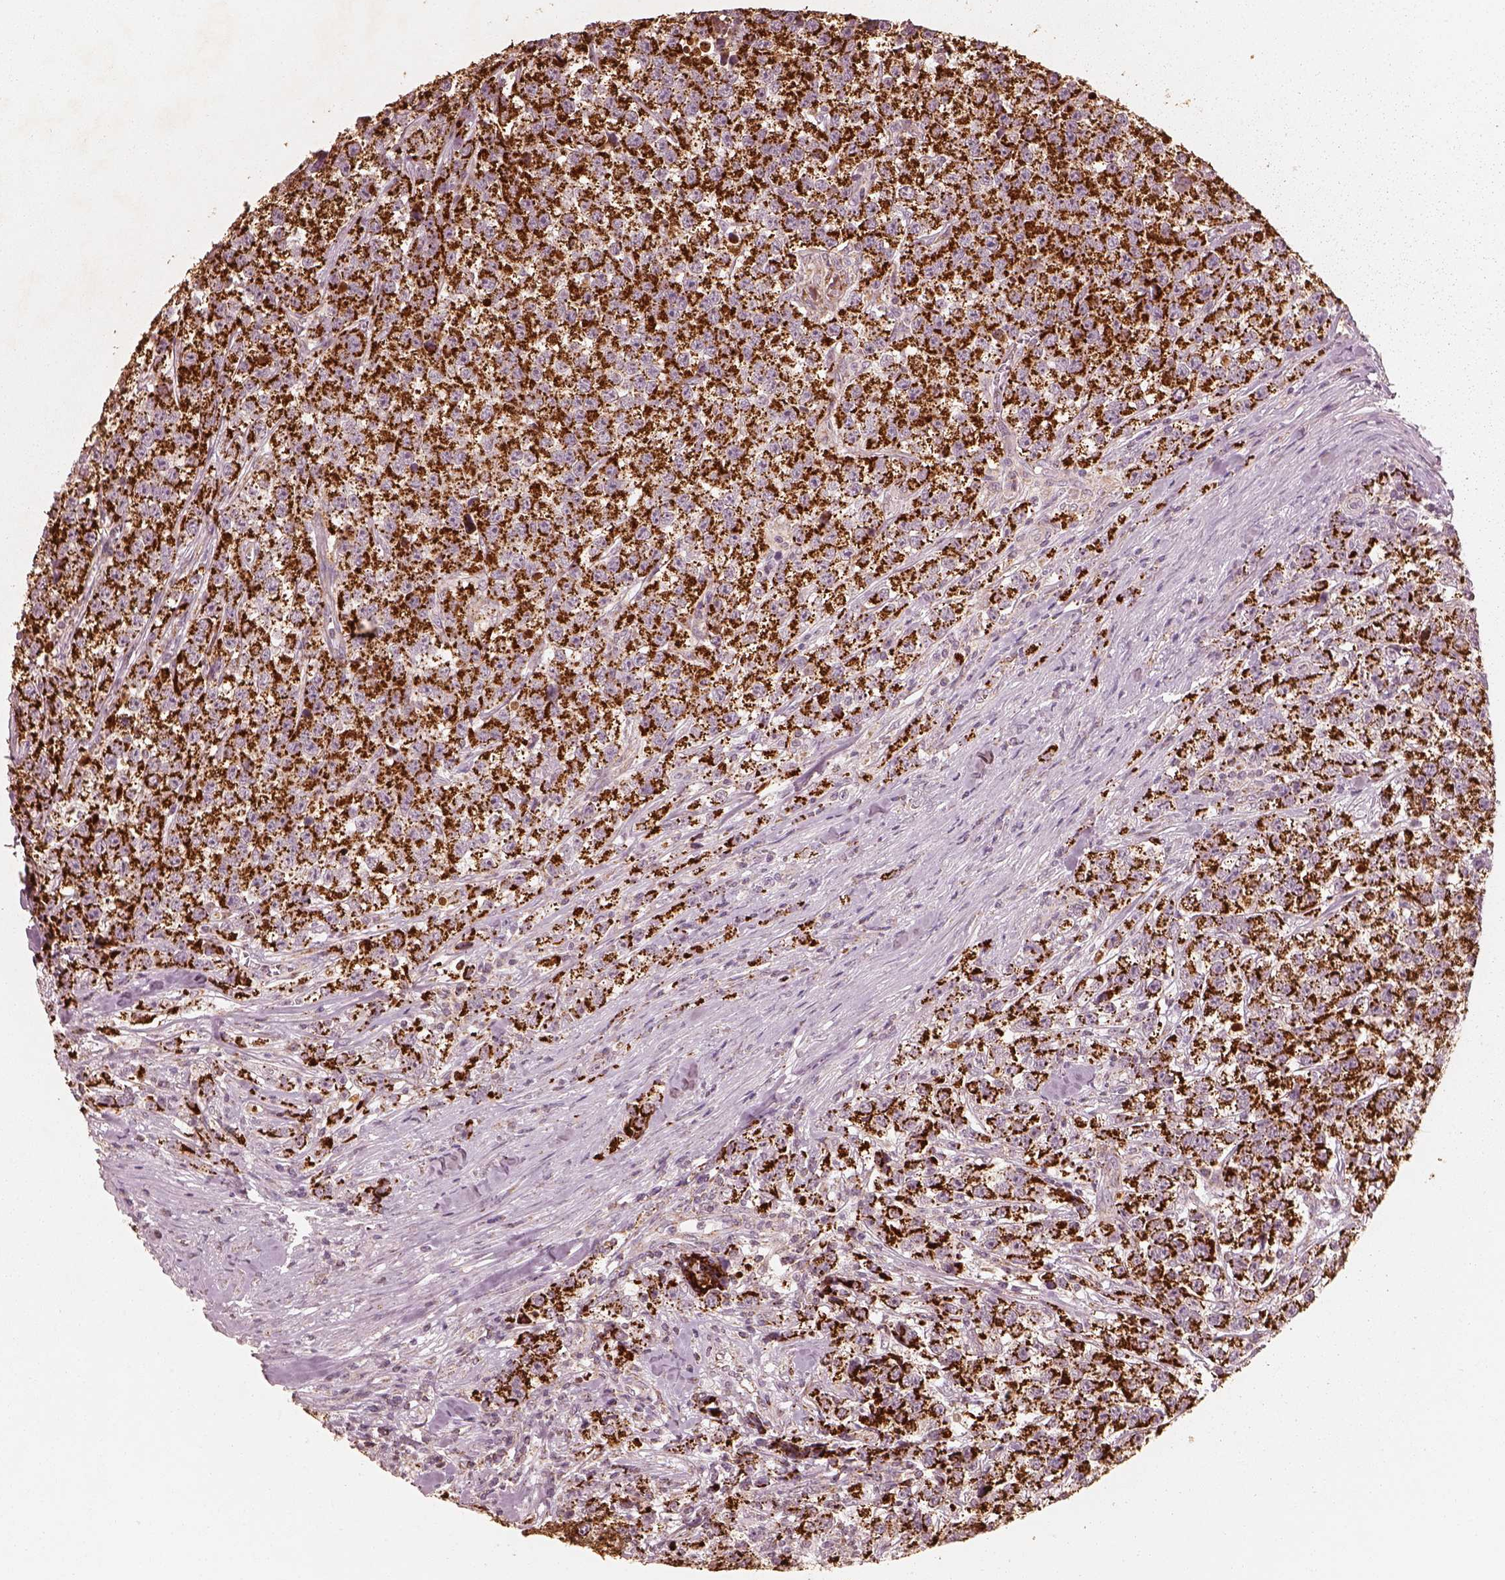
{"staining": {"intensity": "strong", "quantity": ">75%", "location": "cytoplasmic/membranous"}, "tissue": "testis cancer", "cell_type": "Tumor cells", "image_type": "cancer", "snomed": [{"axis": "morphology", "description": "Seminoma, NOS"}, {"axis": "topography", "description": "Testis"}], "caption": "A photomicrograph showing strong cytoplasmic/membranous positivity in about >75% of tumor cells in testis cancer, as visualized by brown immunohistochemical staining.", "gene": "ENTPD6", "patient": {"sex": "male", "age": 59}}